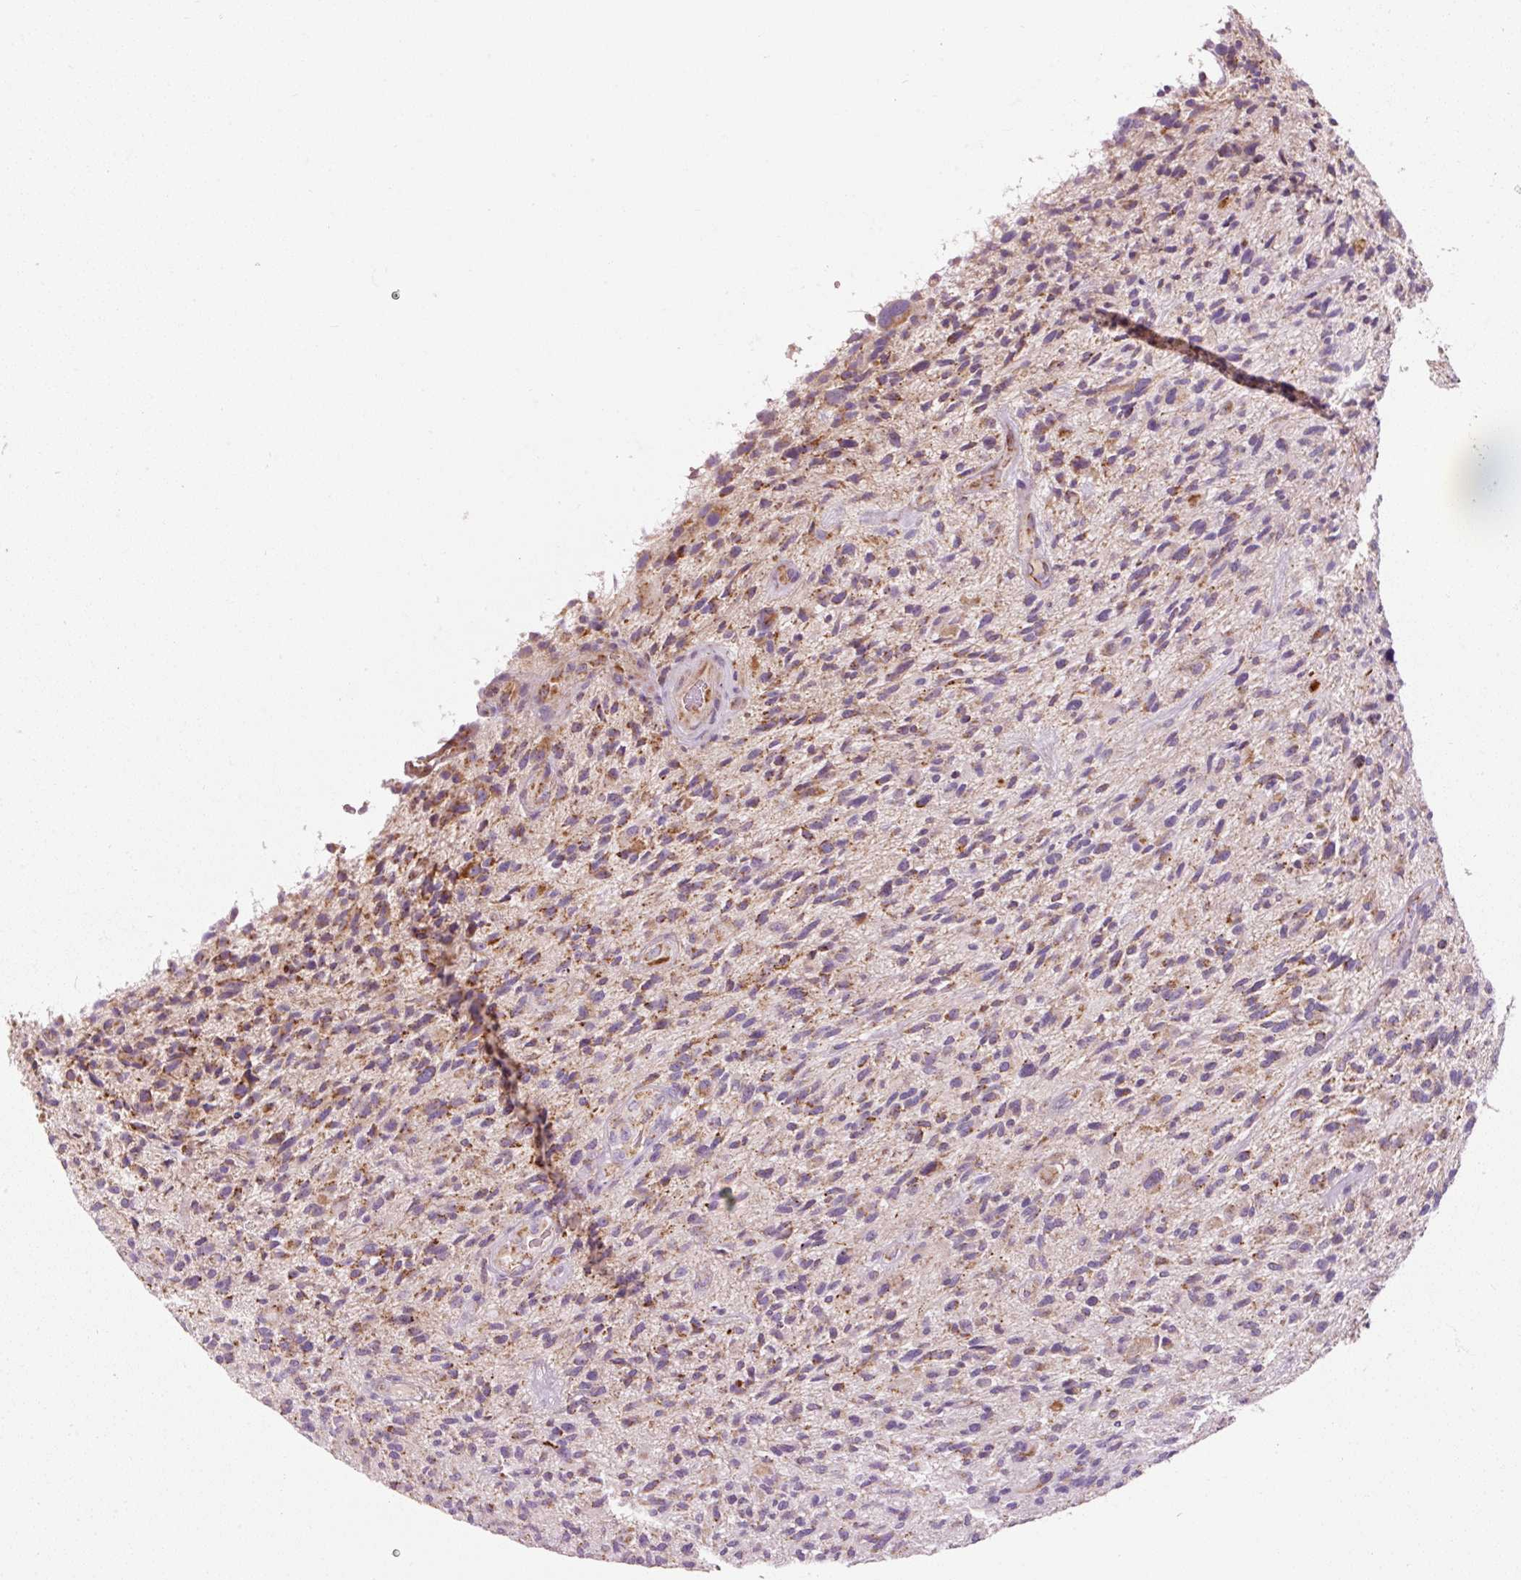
{"staining": {"intensity": "moderate", "quantity": "25%-75%", "location": "cytoplasmic/membranous"}, "tissue": "glioma", "cell_type": "Tumor cells", "image_type": "cancer", "snomed": [{"axis": "morphology", "description": "Glioma, malignant, High grade"}, {"axis": "topography", "description": "Brain"}], "caption": "About 25%-75% of tumor cells in human high-grade glioma (malignant) show moderate cytoplasmic/membranous protein staining as visualized by brown immunohistochemical staining.", "gene": "NDUFB4", "patient": {"sex": "male", "age": 47}}